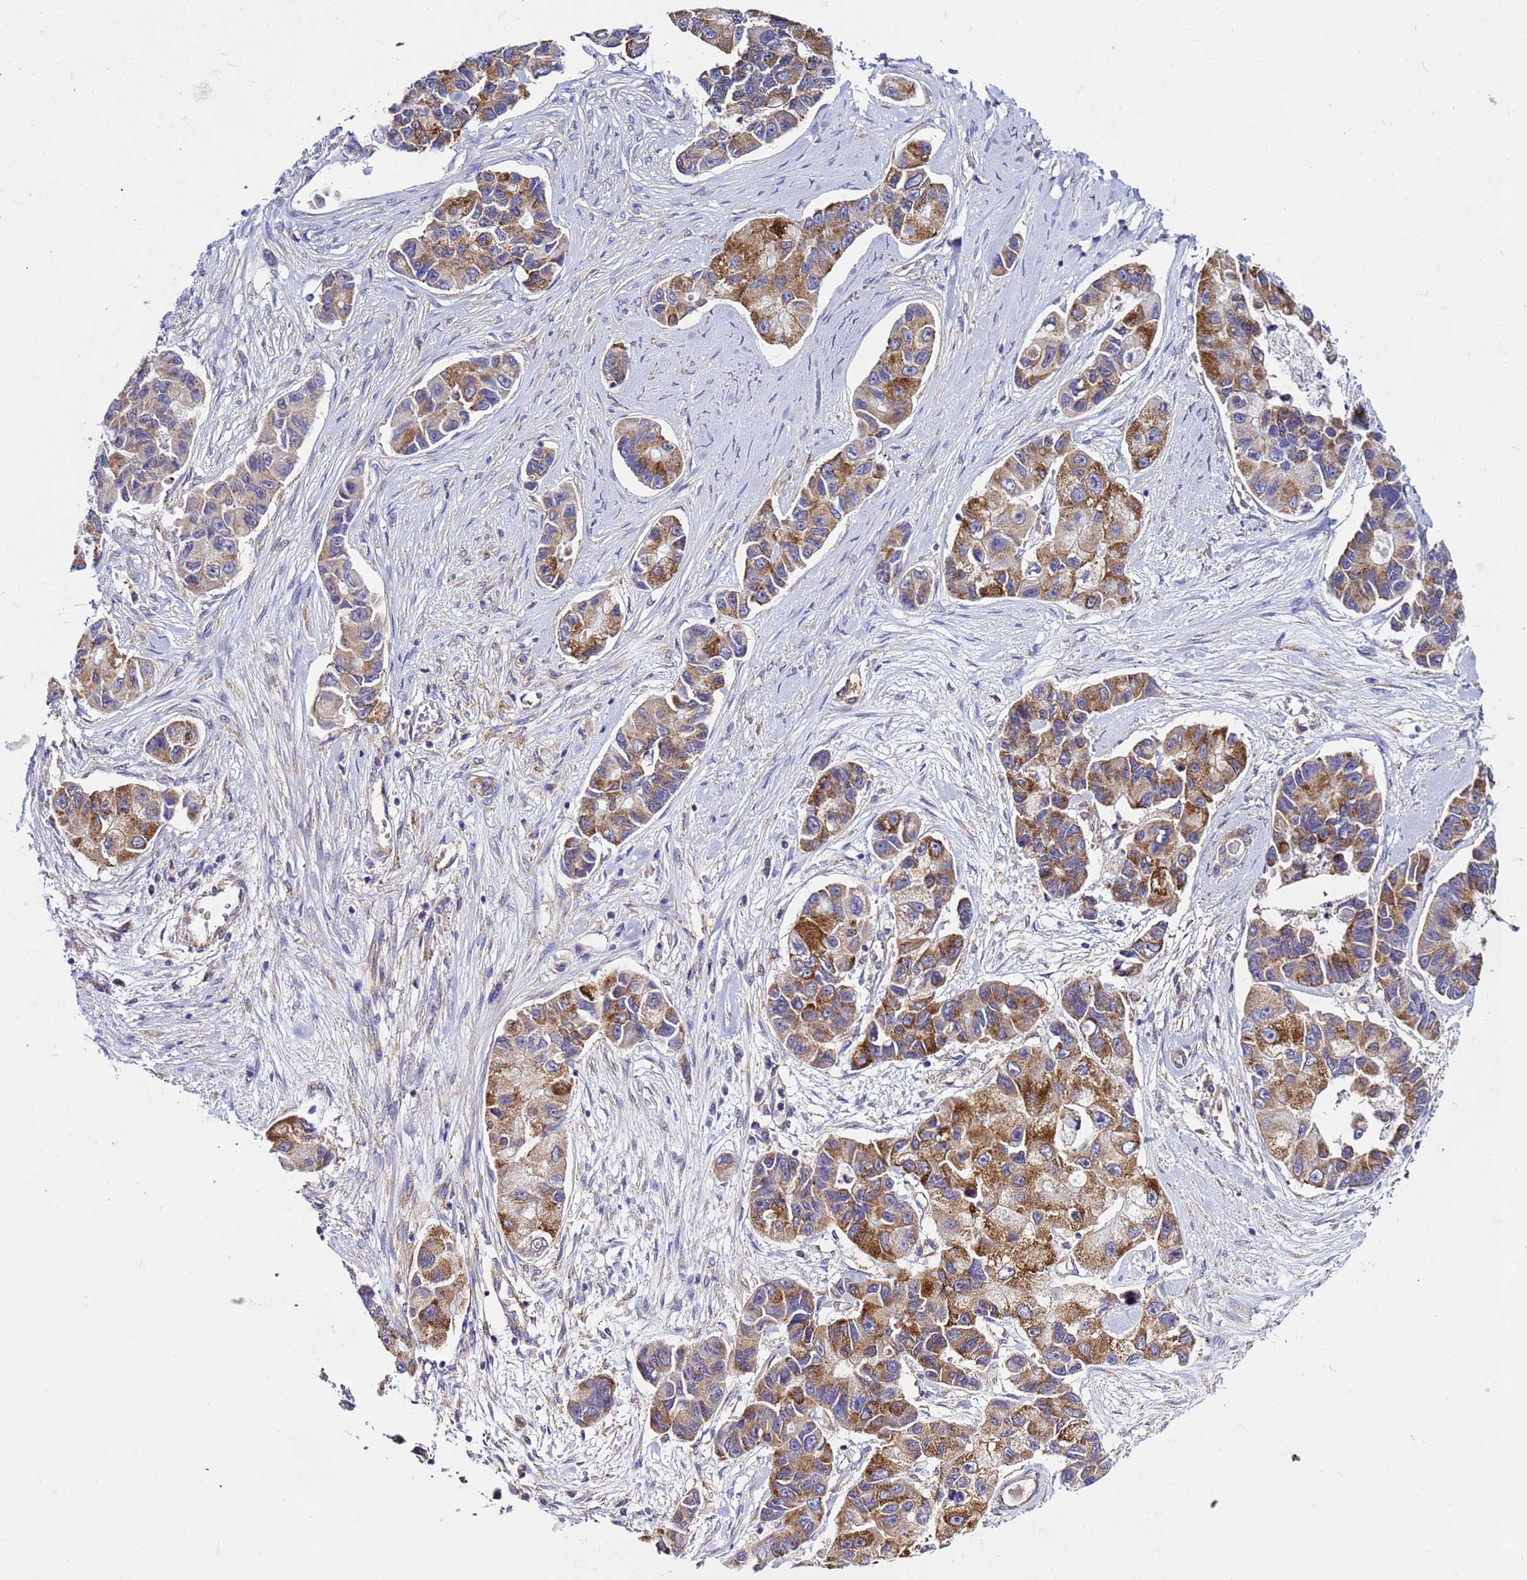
{"staining": {"intensity": "strong", "quantity": ">75%", "location": "cytoplasmic/membranous"}, "tissue": "lung cancer", "cell_type": "Tumor cells", "image_type": "cancer", "snomed": [{"axis": "morphology", "description": "Adenocarcinoma, NOS"}, {"axis": "topography", "description": "Lung"}], "caption": "Immunohistochemical staining of lung adenocarcinoma displays high levels of strong cytoplasmic/membranous expression in approximately >75% of tumor cells.", "gene": "PKD1", "patient": {"sex": "female", "age": 54}}